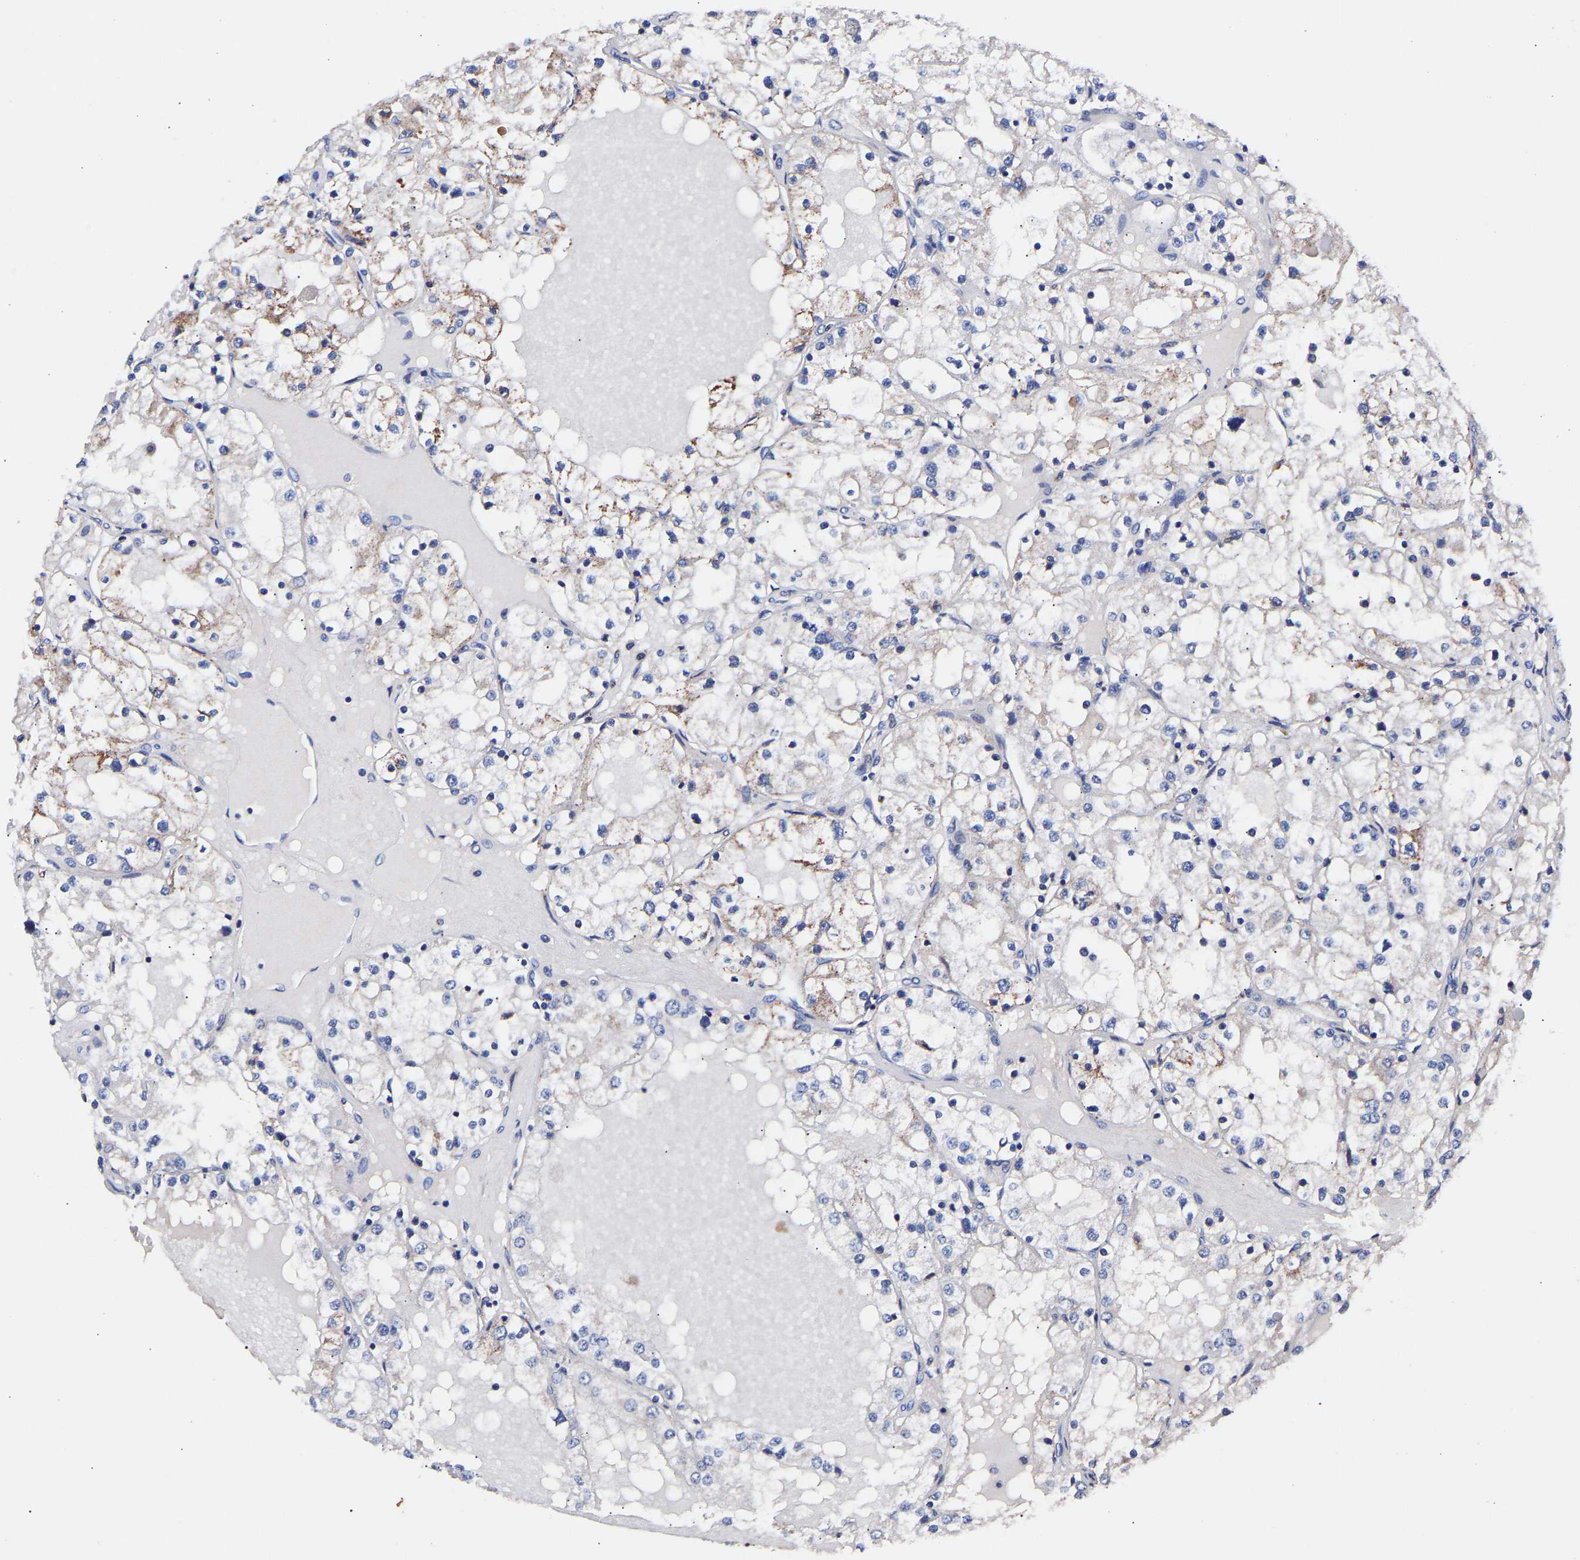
{"staining": {"intensity": "moderate", "quantity": "<25%", "location": "cytoplasmic/membranous"}, "tissue": "renal cancer", "cell_type": "Tumor cells", "image_type": "cancer", "snomed": [{"axis": "morphology", "description": "Adenocarcinoma, NOS"}, {"axis": "topography", "description": "Kidney"}], "caption": "Brown immunohistochemical staining in human renal cancer (adenocarcinoma) exhibits moderate cytoplasmic/membranous expression in about <25% of tumor cells.", "gene": "SEM1", "patient": {"sex": "male", "age": 68}}